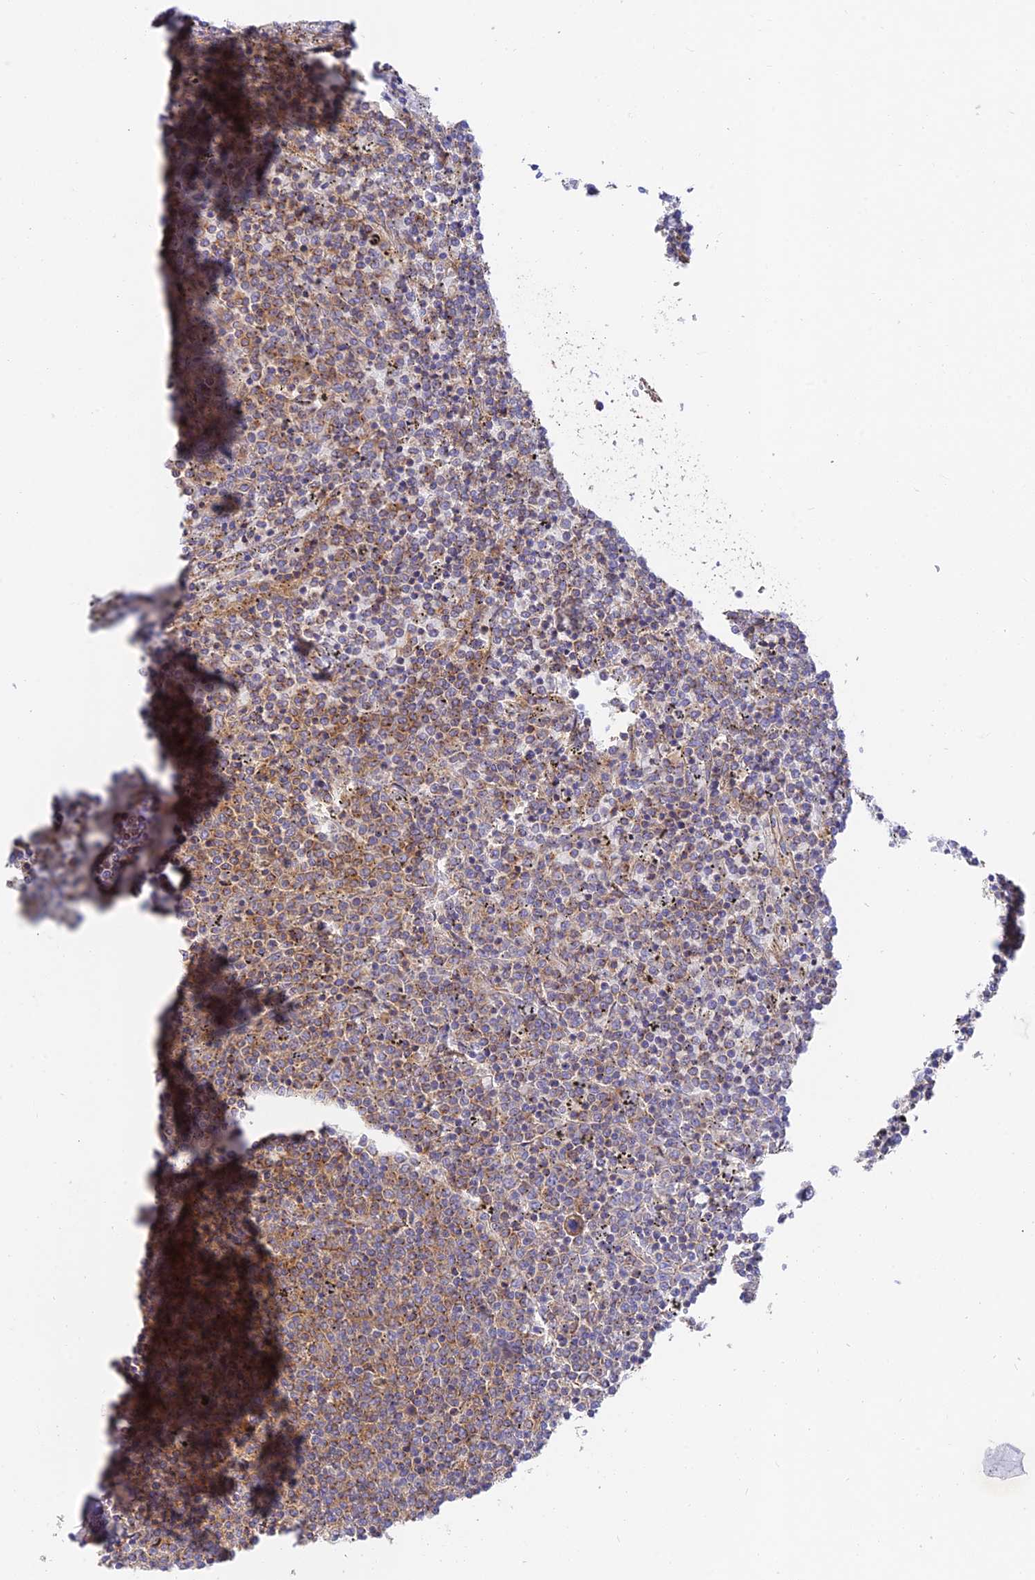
{"staining": {"intensity": "weak", "quantity": "25%-75%", "location": "cytoplasmic/membranous"}, "tissue": "lymphoma", "cell_type": "Tumor cells", "image_type": "cancer", "snomed": [{"axis": "morphology", "description": "Malignant lymphoma, non-Hodgkin's type, Low grade"}, {"axis": "topography", "description": "Spleen"}], "caption": "Immunohistochemical staining of human low-grade malignant lymphoma, non-Hodgkin's type displays low levels of weak cytoplasmic/membranous staining in about 25%-75% of tumor cells. Nuclei are stained in blue.", "gene": "GOLGA3", "patient": {"sex": "female", "age": 50}}